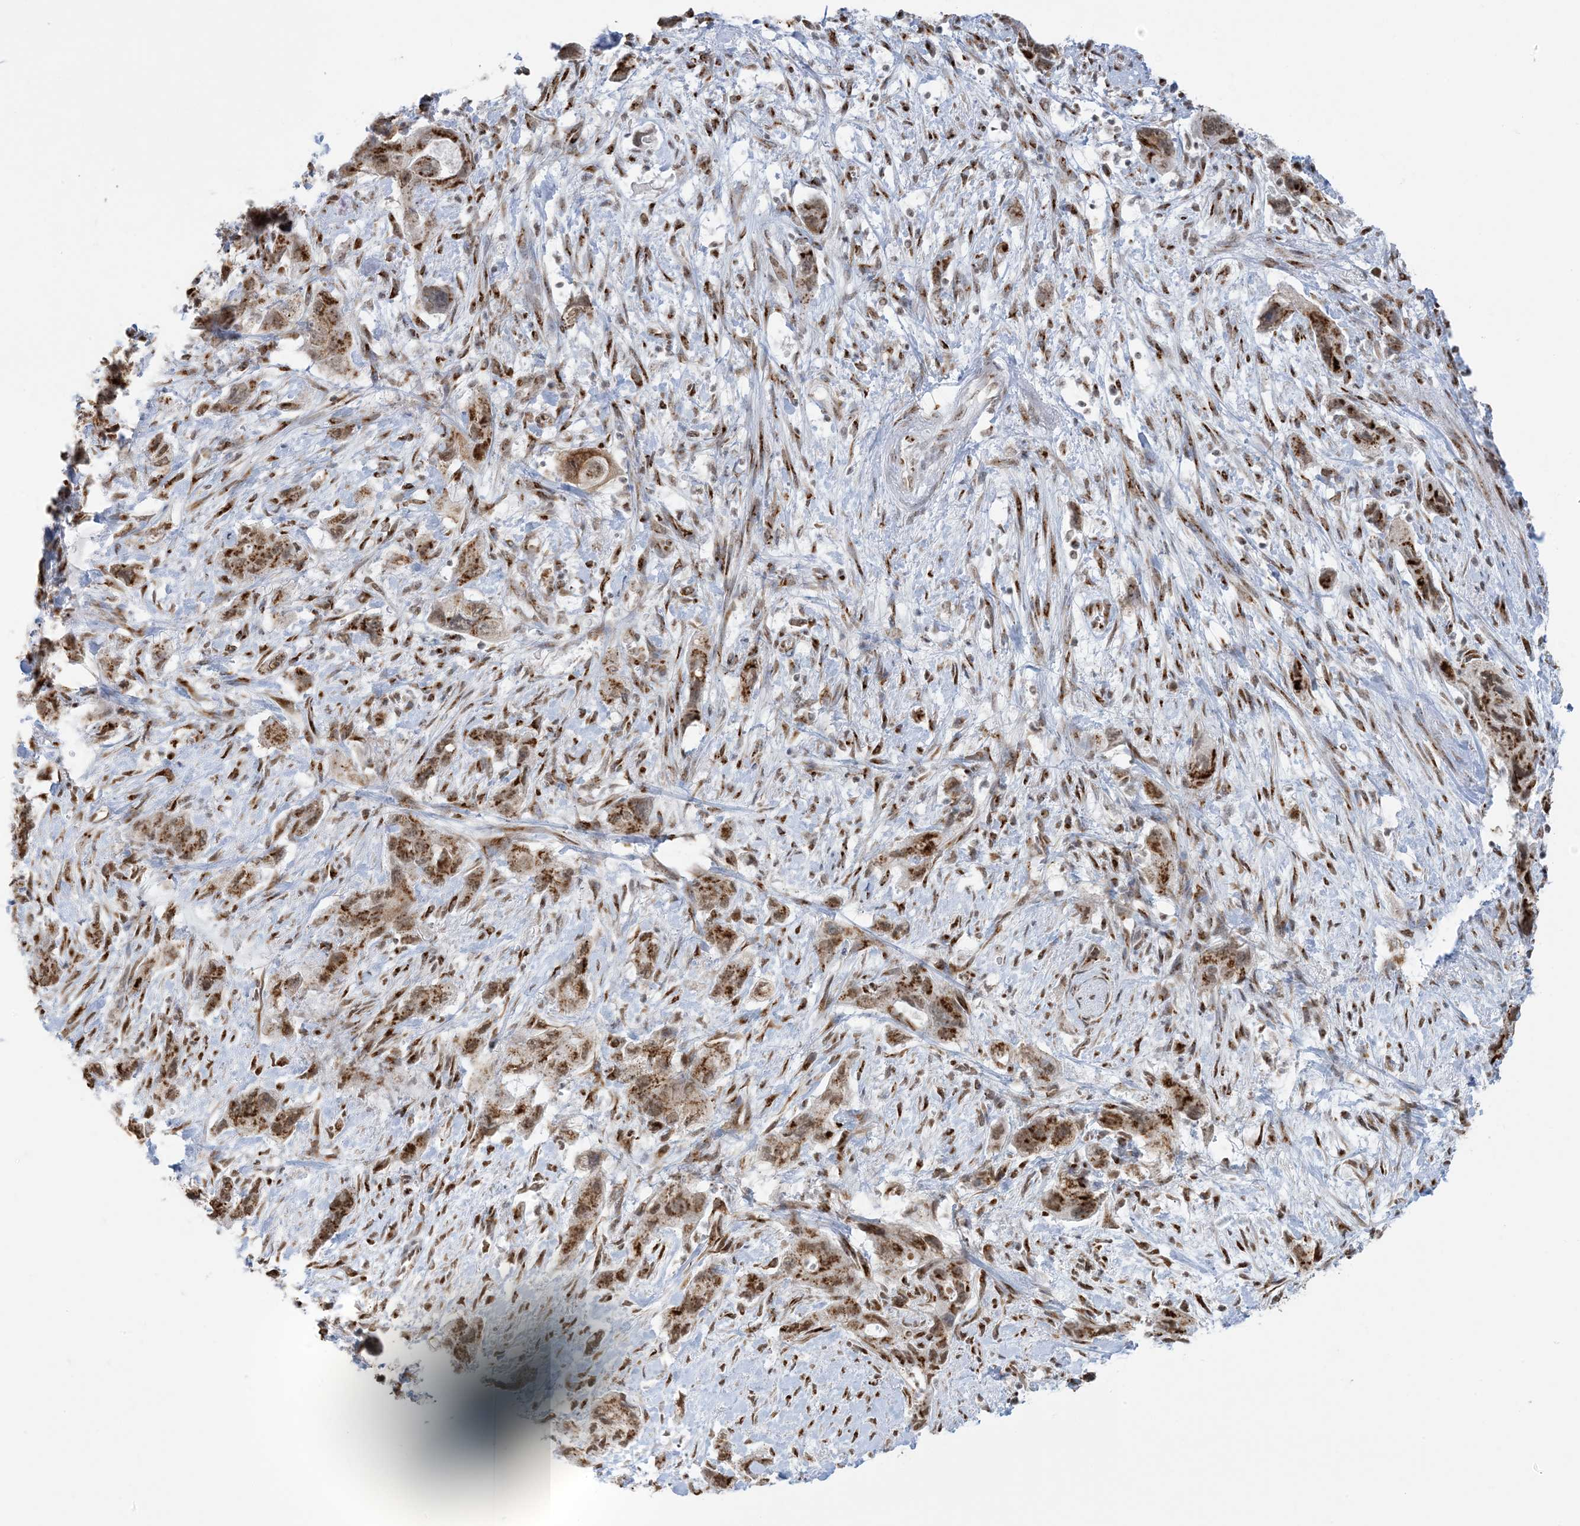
{"staining": {"intensity": "moderate", "quantity": ">75%", "location": "cytoplasmic/membranous,nuclear"}, "tissue": "pancreatic cancer", "cell_type": "Tumor cells", "image_type": "cancer", "snomed": [{"axis": "morphology", "description": "Adenocarcinoma, NOS"}, {"axis": "topography", "description": "Pancreas"}], "caption": "A photomicrograph showing moderate cytoplasmic/membranous and nuclear staining in approximately >75% of tumor cells in pancreatic adenocarcinoma, as visualized by brown immunohistochemical staining.", "gene": "GPR107", "patient": {"sex": "female", "age": 73}}